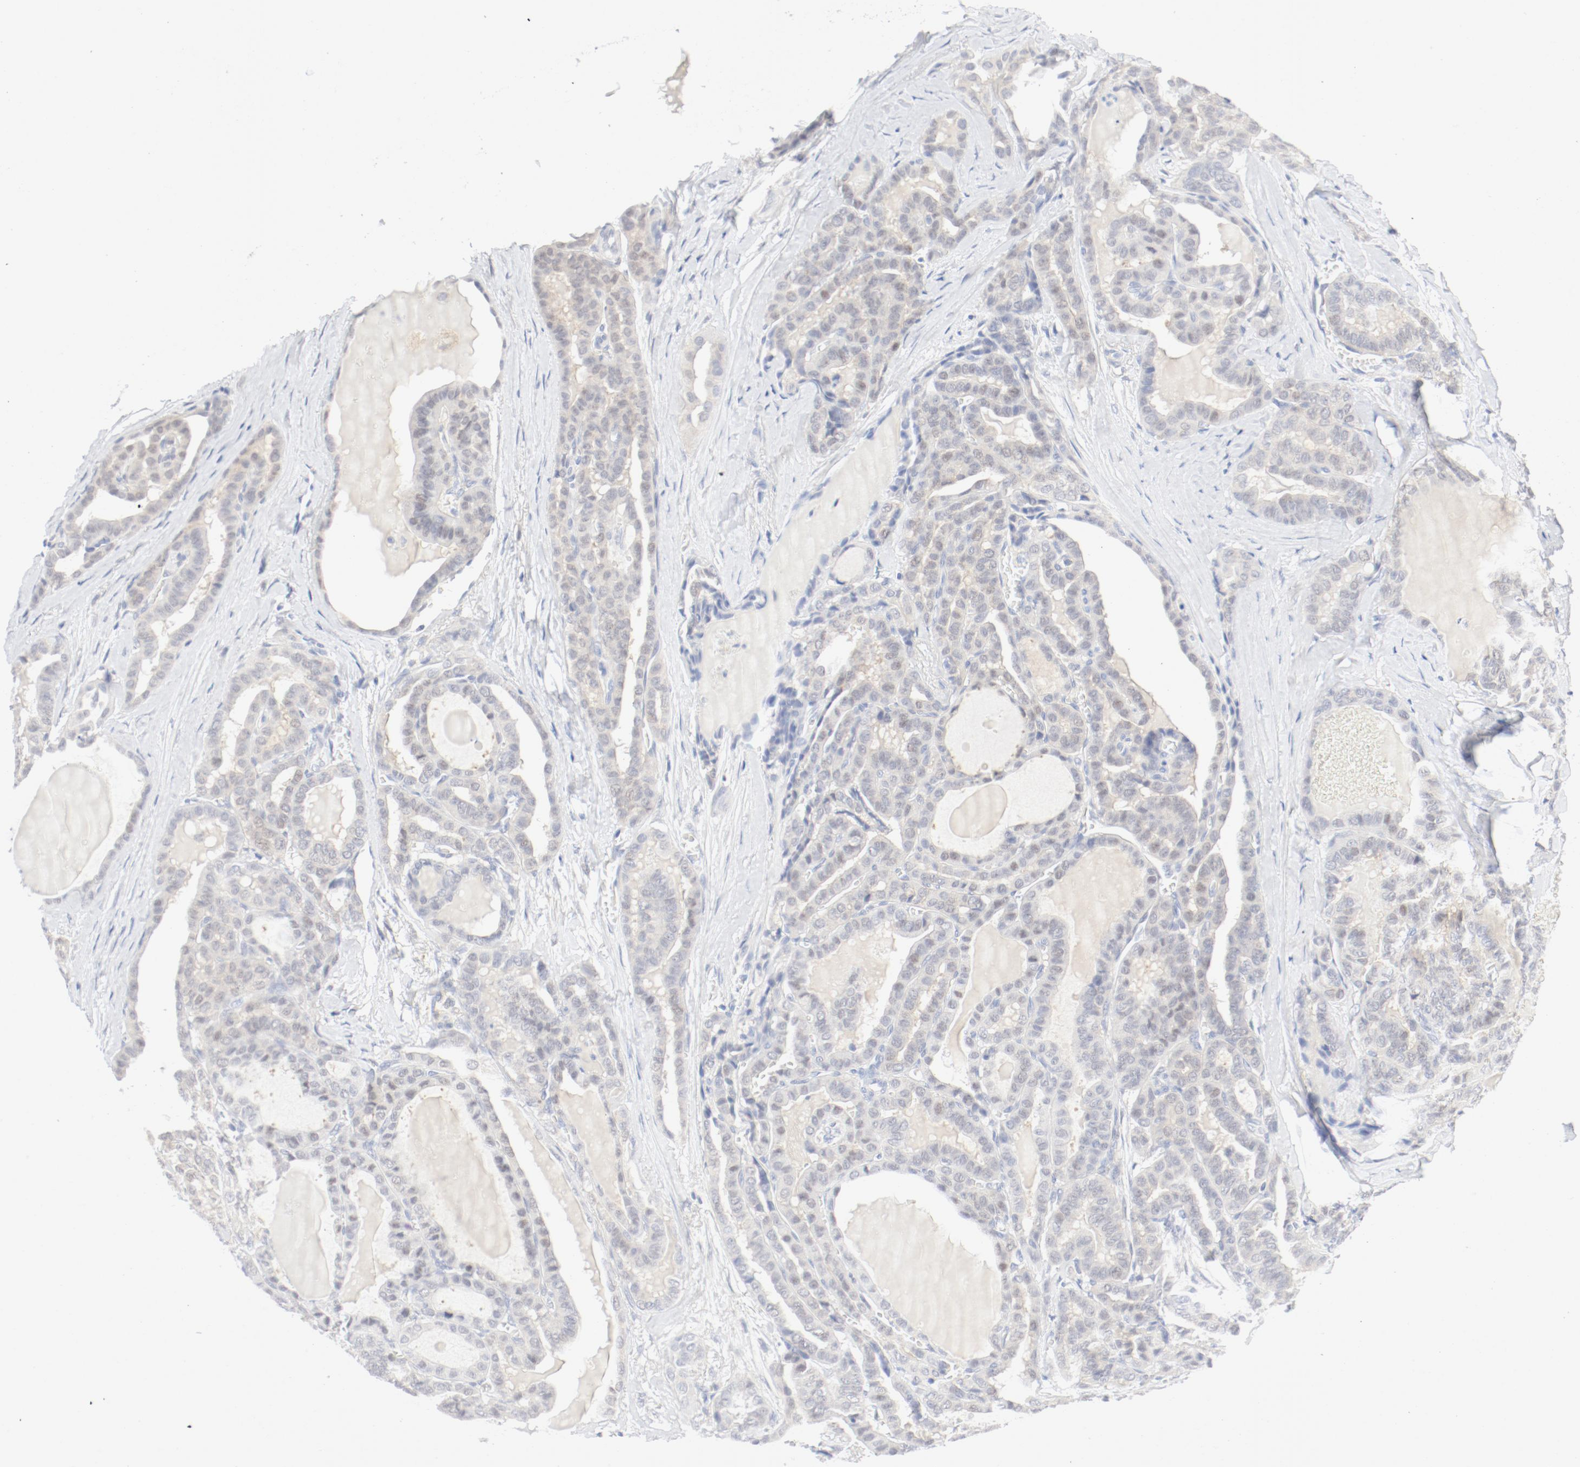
{"staining": {"intensity": "weak", "quantity": "25%-75%", "location": "cytoplasmic/membranous"}, "tissue": "thyroid cancer", "cell_type": "Tumor cells", "image_type": "cancer", "snomed": [{"axis": "morphology", "description": "Carcinoma, NOS"}, {"axis": "topography", "description": "Thyroid gland"}], "caption": "This is a micrograph of IHC staining of thyroid cancer, which shows weak positivity in the cytoplasmic/membranous of tumor cells.", "gene": "PGM1", "patient": {"sex": "female", "age": 91}}